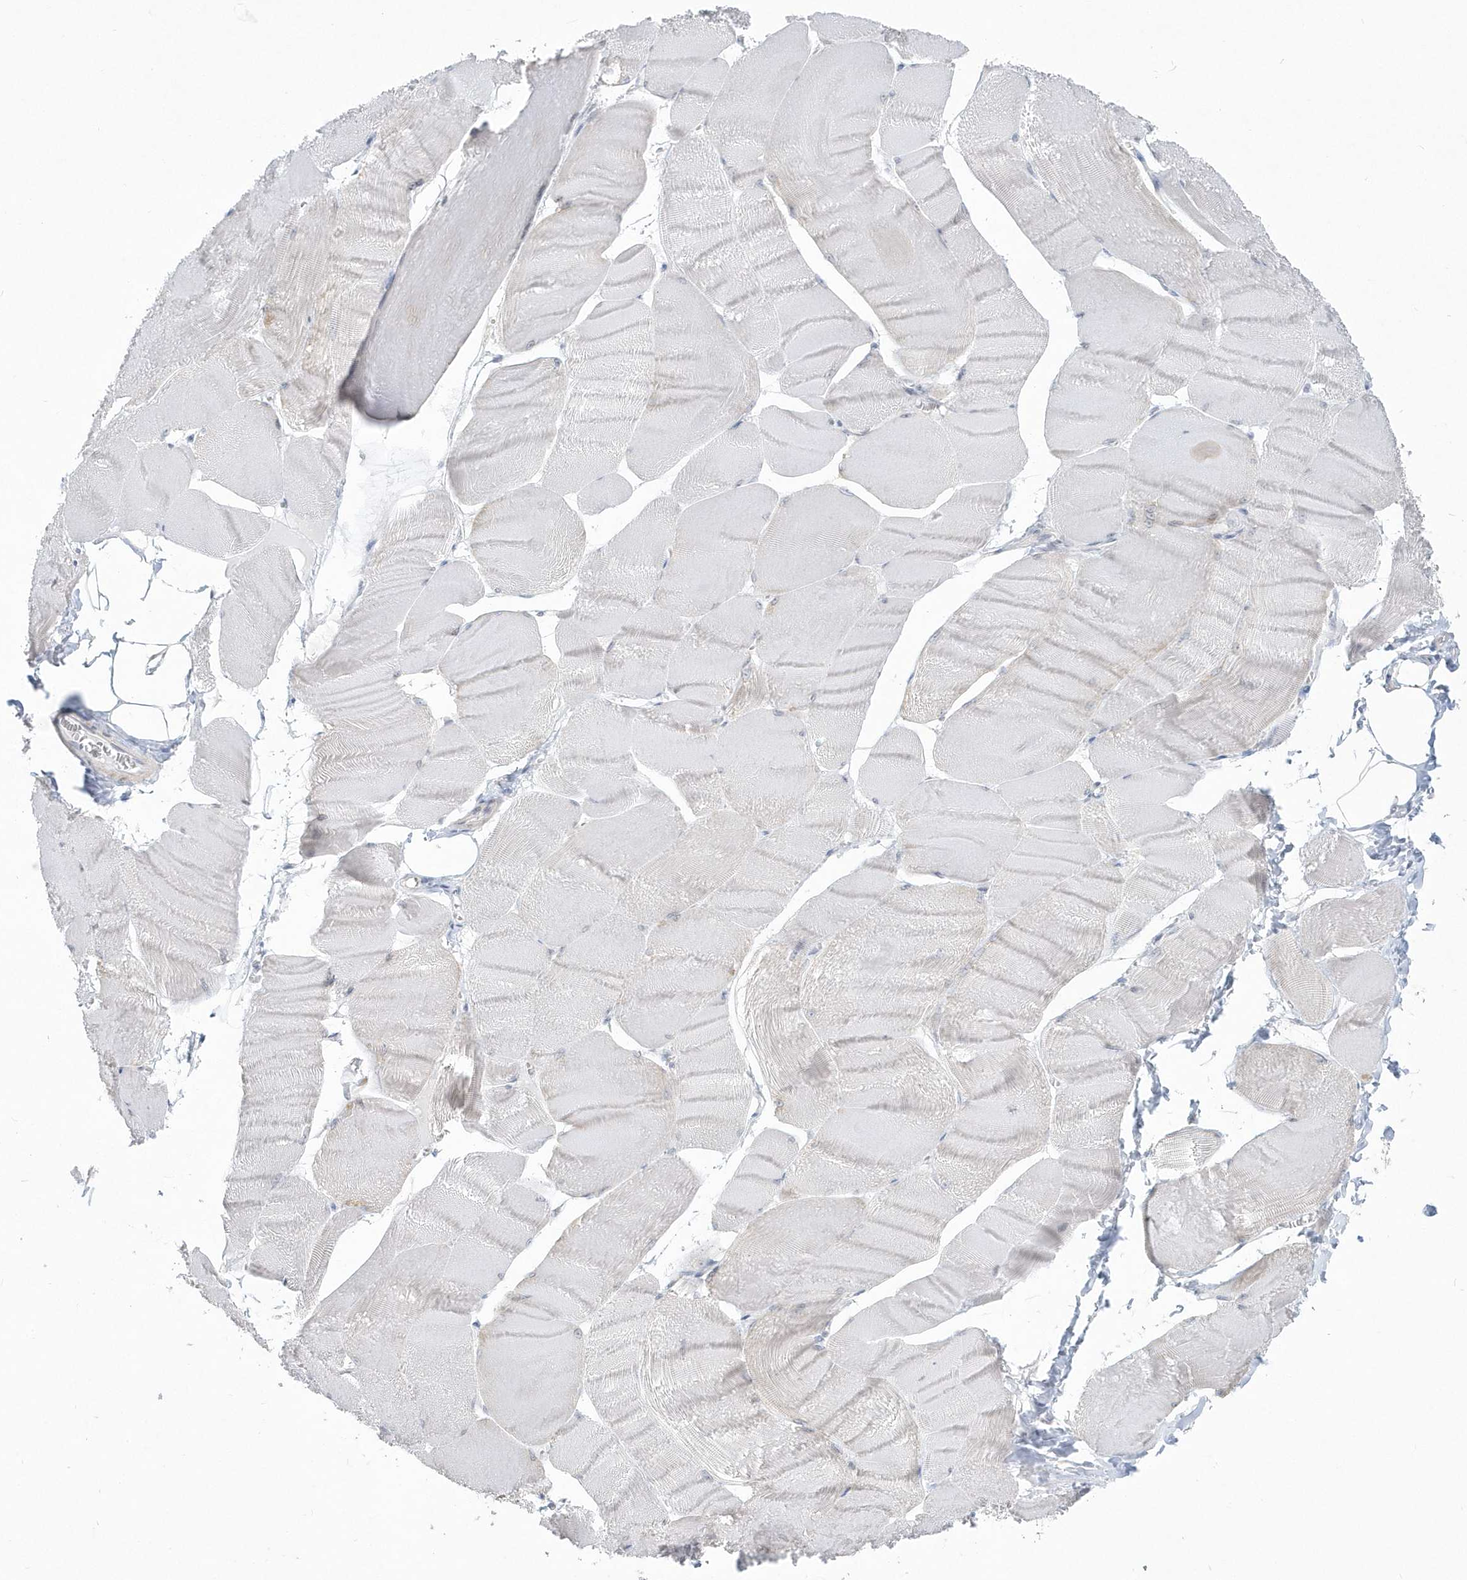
{"staining": {"intensity": "negative", "quantity": "none", "location": "none"}, "tissue": "skeletal muscle", "cell_type": "Myocytes", "image_type": "normal", "snomed": [{"axis": "morphology", "description": "Normal tissue, NOS"}, {"axis": "morphology", "description": "Basal cell carcinoma"}, {"axis": "topography", "description": "Skeletal muscle"}], "caption": "The immunohistochemistry (IHC) micrograph has no significant positivity in myocytes of skeletal muscle. (DAB (3,3'-diaminobenzidine) IHC visualized using brightfield microscopy, high magnification).", "gene": "PCBD1", "patient": {"sex": "female", "age": 64}}